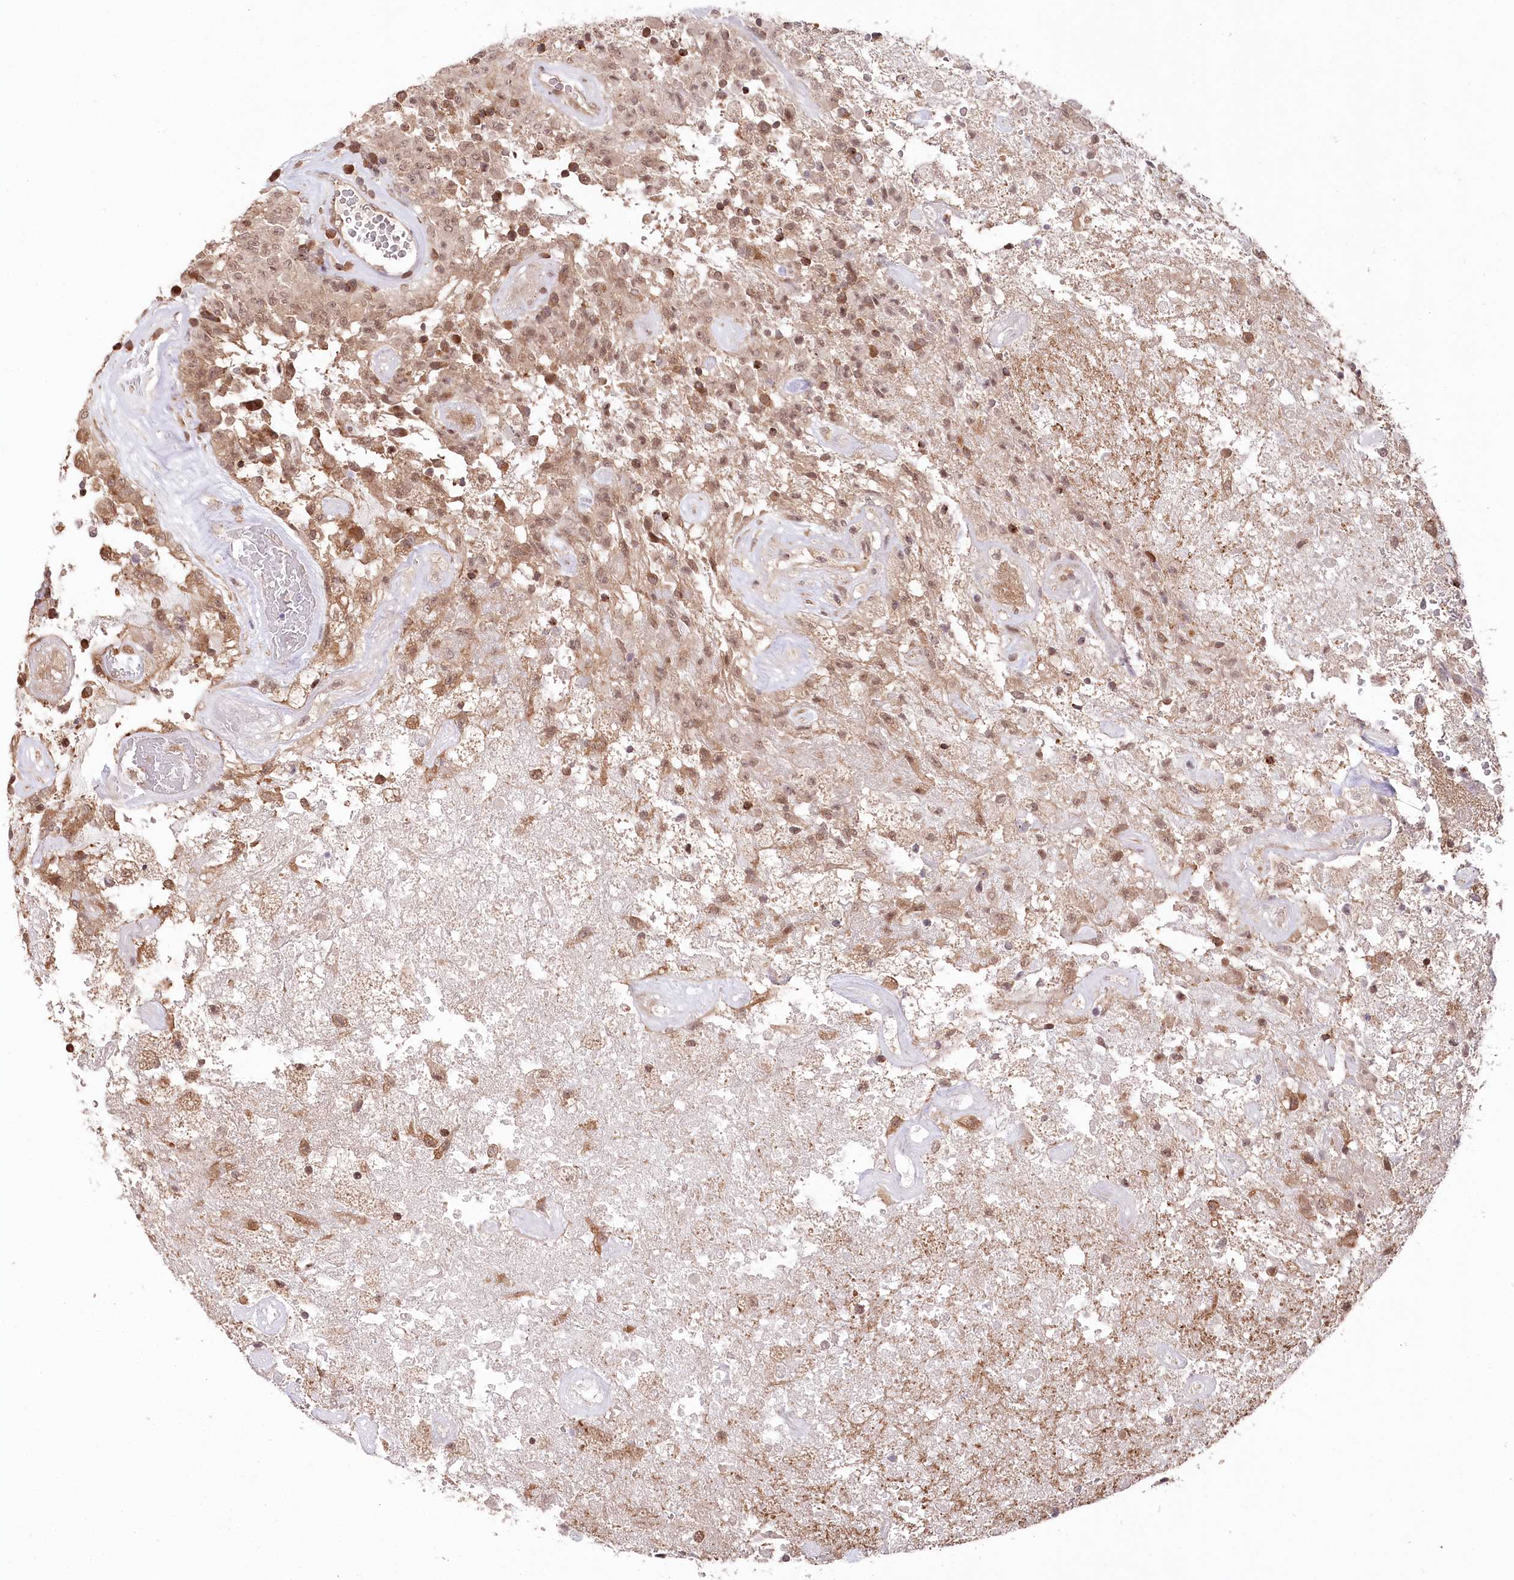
{"staining": {"intensity": "moderate", "quantity": ">75%", "location": "nuclear"}, "tissue": "glioma", "cell_type": "Tumor cells", "image_type": "cancer", "snomed": [{"axis": "morphology", "description": "Glioma, malignant, High grade"}, {"axis": "topography", "description": "Brain"}], "caption": "Malignant glioma (high-grade) tissue displays moderate nuclear positivity in about >75% of tumor cells, visualized by immunohistochemistry.", "gene": "CCSER2", "patient": {"sex": "female", "age": 57}}